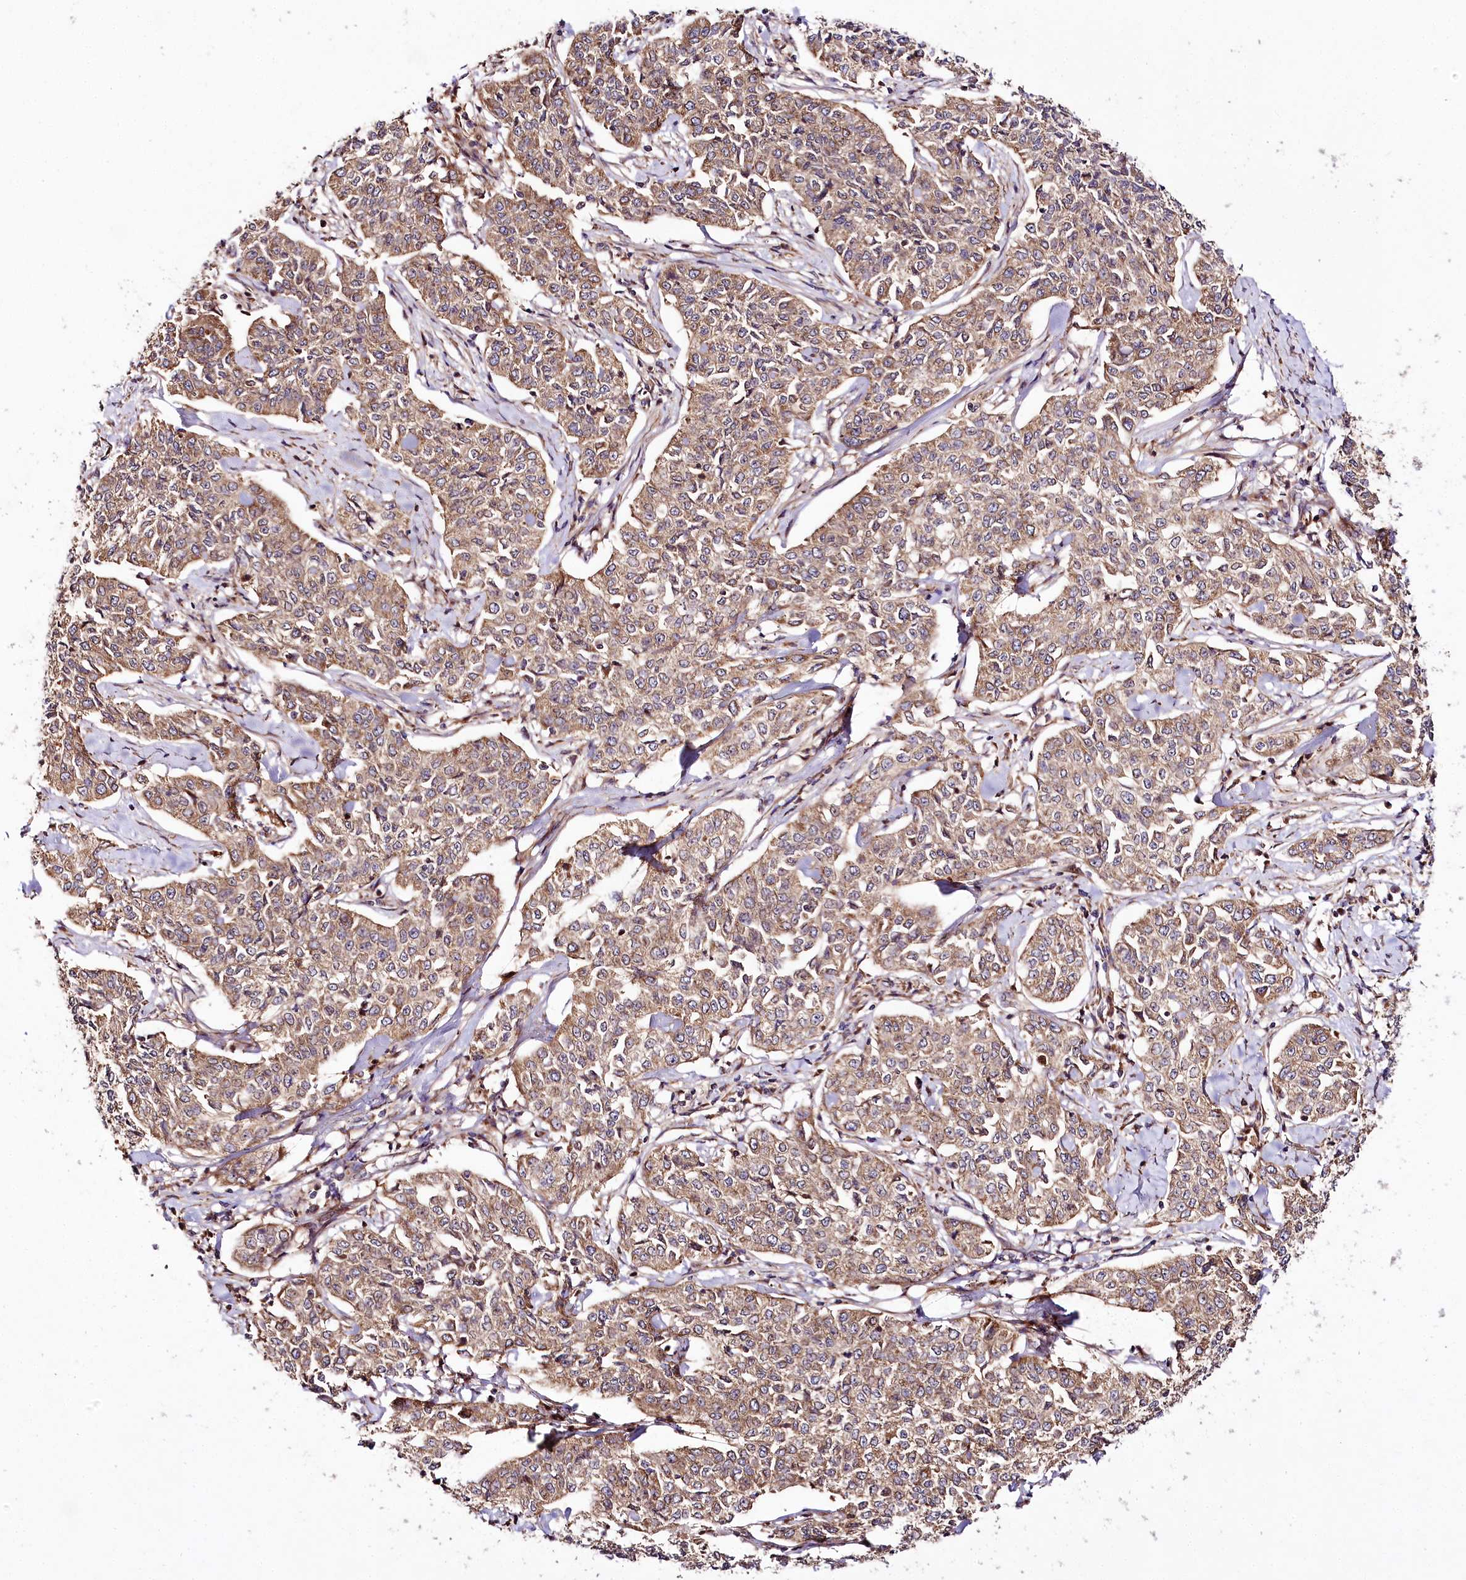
{"staining": {"intensity": "moderate", "quantity": ">75%", "location": "cytoplasmic/membranous"}, "tissue": "cervical cancer", "cell_type": "Tumor cells", "image_type": "cancer", "snomed": [{"axis": "morphology", "description": "Squamous cell carcinoma, NOS"}, {"axis": "topography", "description": "Cervix"}], "caption": "Cervical cancer (squamous cell carcinoma) stained for a protein (brown) displays moderate cytoplasmic/membranous positive staining in about >75% of tumor cells.", "gene": "RAB7A", "patient": {"sex": "female", "age": 35}}